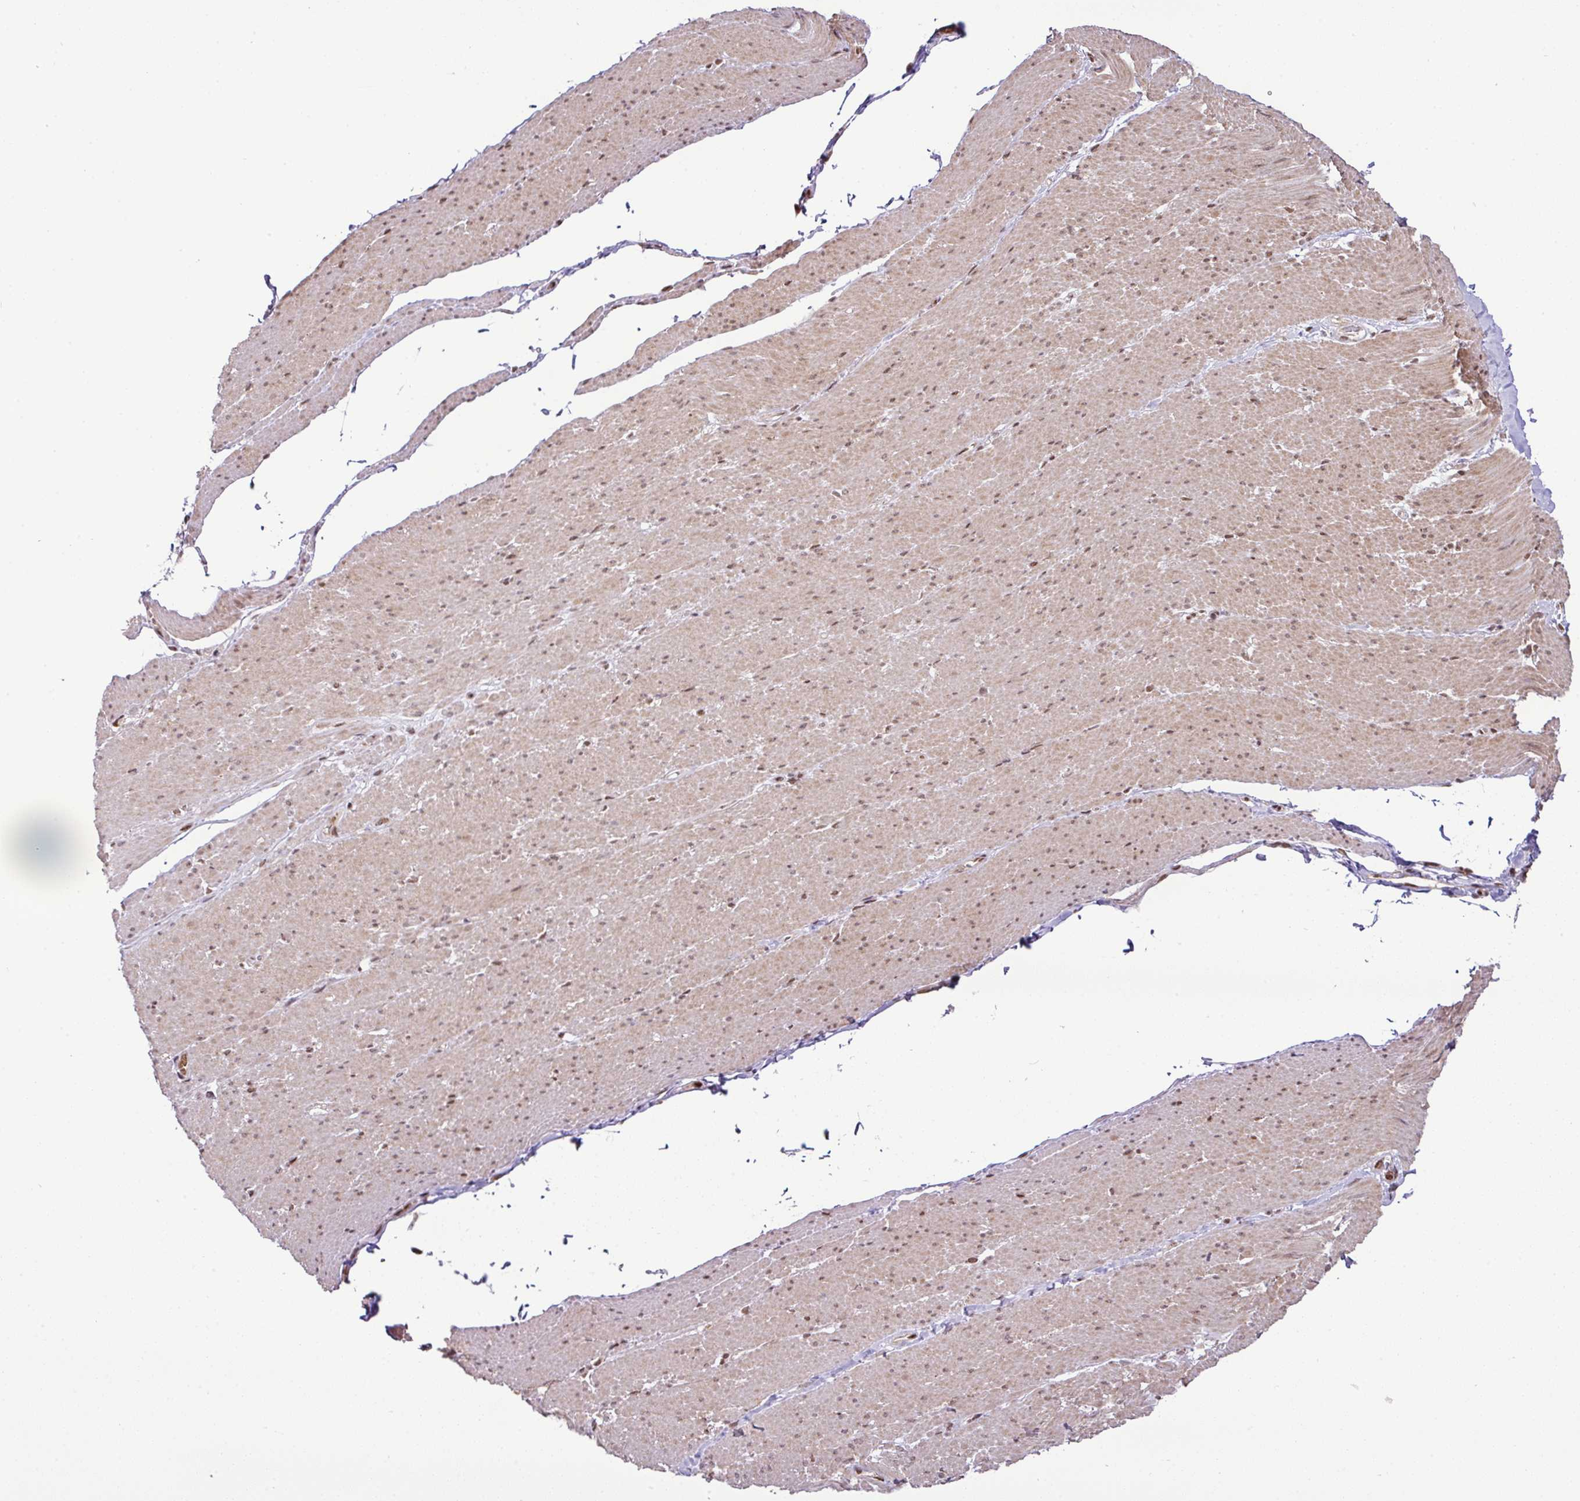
{"staining": {"intensity": "moderate", "quantity": "25%-75%", "location": "nuclear"}, "tissue": "smooth muscle", "cell_type": "Smooth muscle cells", "image_type": "normal", "snomed": [{"axis": "morphology", "description": "Normal tissue, NOS"}, {"axis": "topography", "description": "Smooth muscle"}, {"axis": "topography", "description": "Rectum"}], "caption": "Immunohistochemical staining of benign human smooth muscle reveals 25%-75% levels of moderate nuclear protein staining in approximately 25%-75% of smooth muscle cells.", "gene": "PGAP4", "patient": {"sex": "male", "age": 53}}